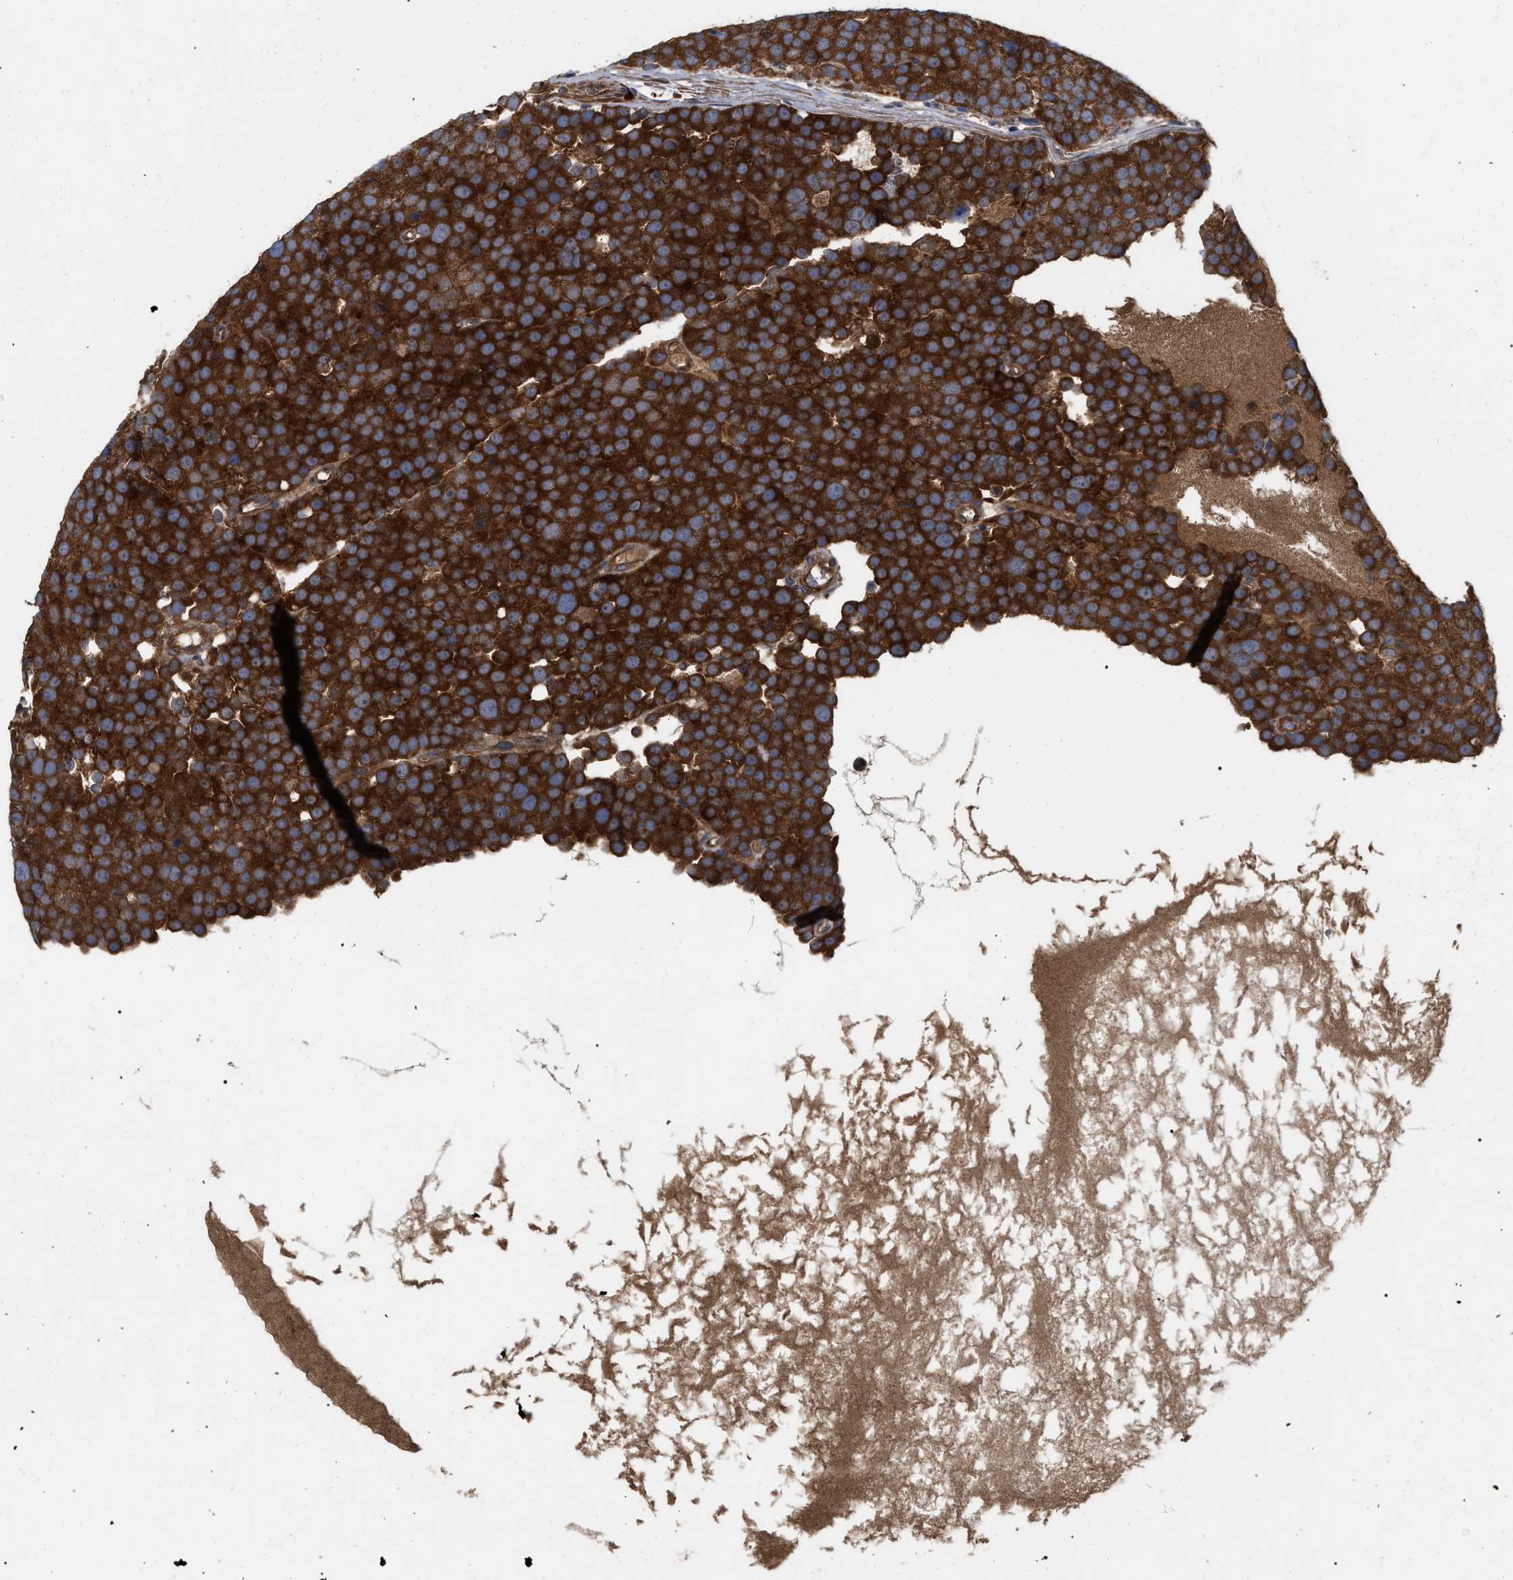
{"staining": {"intensity": "strong", "quantity": ">75%", "location": "cytoplasmic/membranous"}, "tissue": "testis cancer", "cell_type": "Tumor cells", "image_type": "cancer", "snomed": [{"axis": "morphology", "description": "Seminoma, NOS"}, {"axis": "topography", "description": "Testis"}], "caption": "Testis seminoma stained for a protein shows strong cytoplasmic/membranous positivity in tumor cells.", "gene": "RABEP1", "patient": {"sex": "male", "age": 71}}